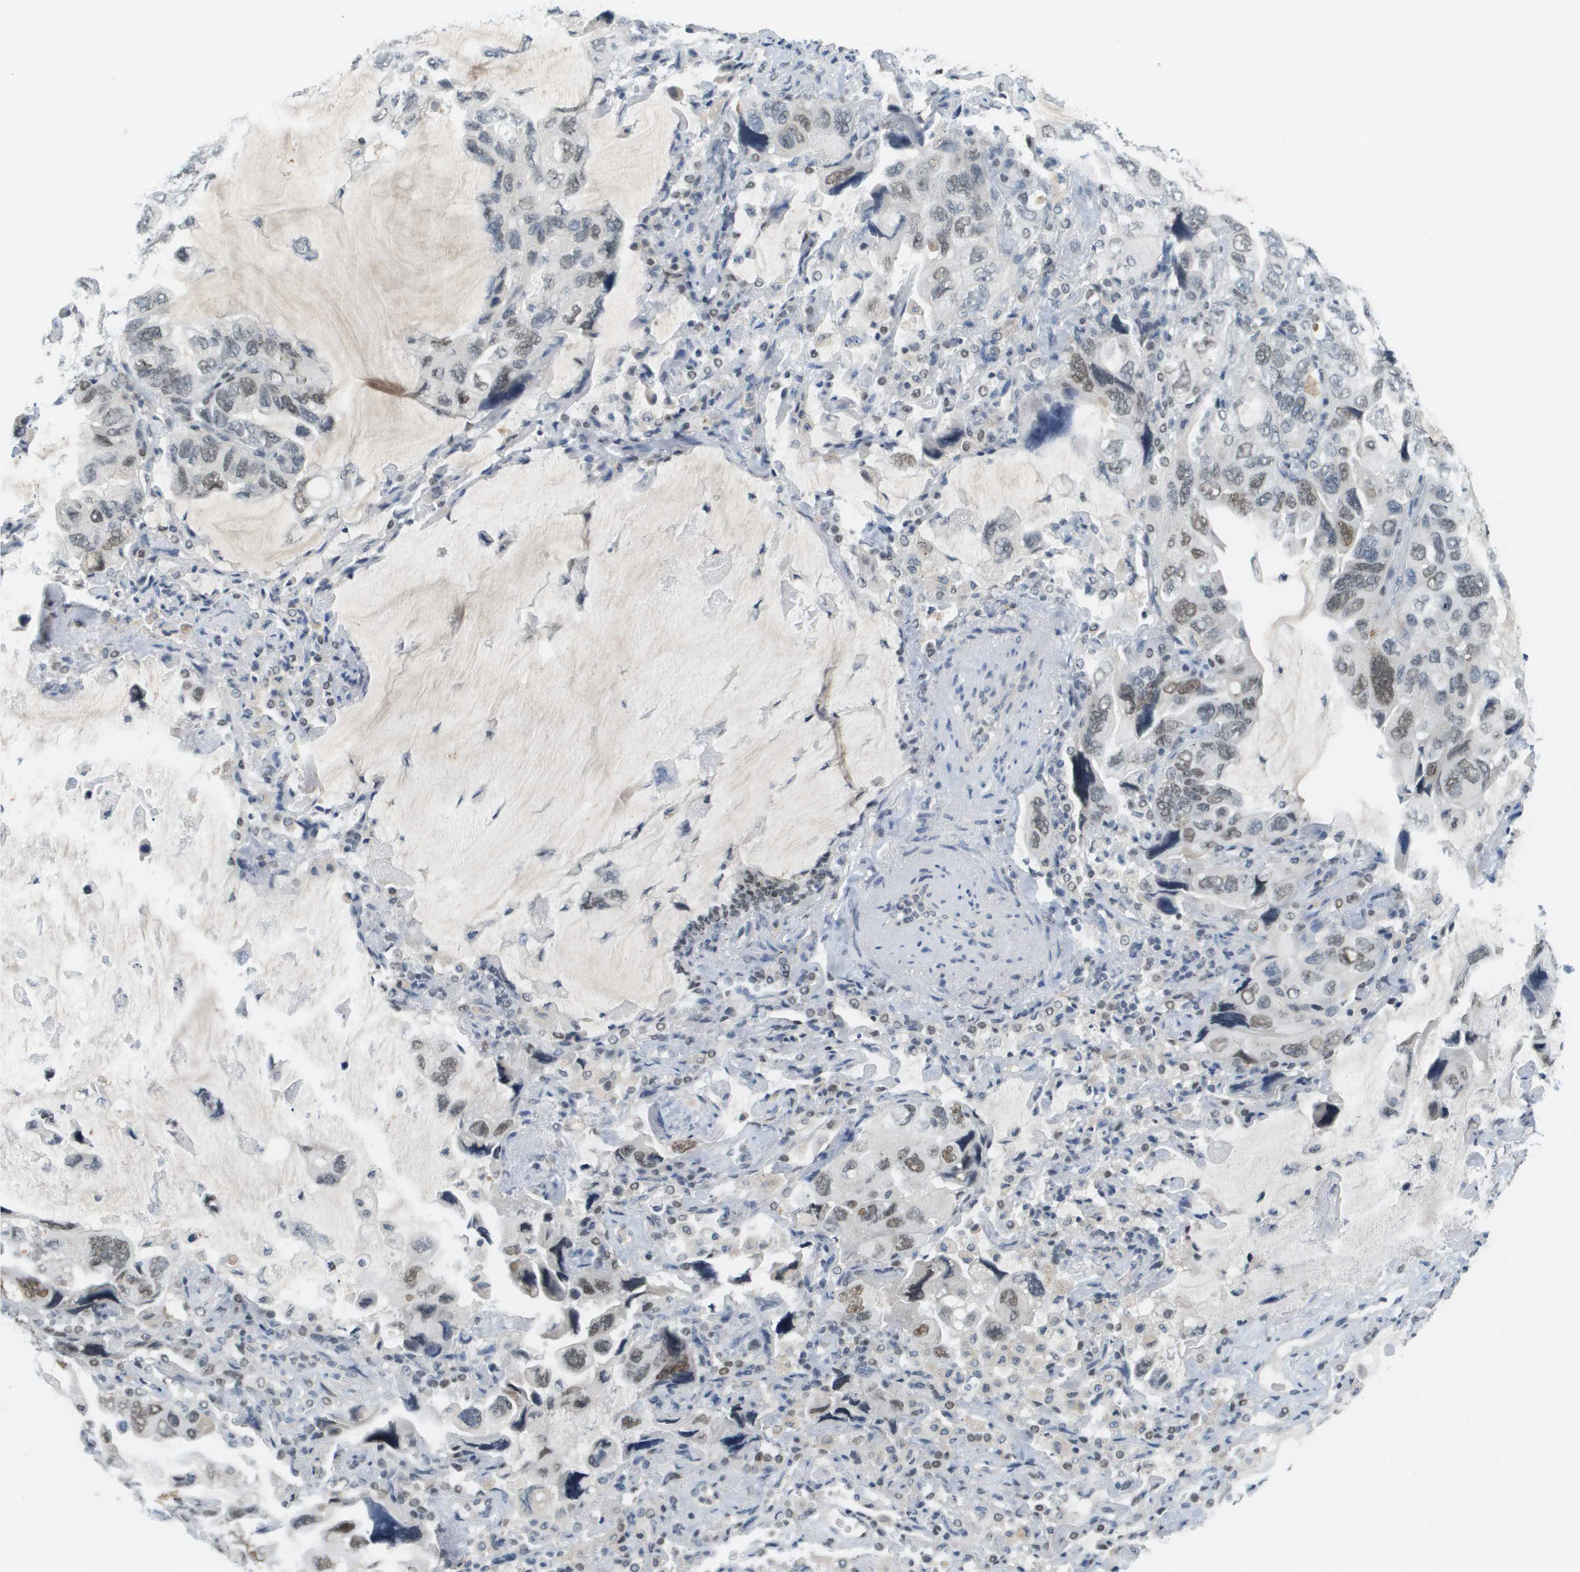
{"staining": {"intensity": "moderate", "quantity": "<25%", "location": "nuclear"}, "tissue": "lung cancer", "cell_type": "Tumor cells", "image_type": "cancer", "snomed": [{"axis": "morphology", "description": "Squamous cell carcinoma, NOS"}, {"axis": "topography", "description": "Lung"}], "caption": "Immunohistochemistry (DAB (3,3'-diaminobenzidine)) staining of human lung cancer (squamous cell carcinoma) exhibits moderate nuclear protein staining in approximately <25% of tumor cells.", "gene": "CBX5", "patient": {"sex": "female", "age": 73}}